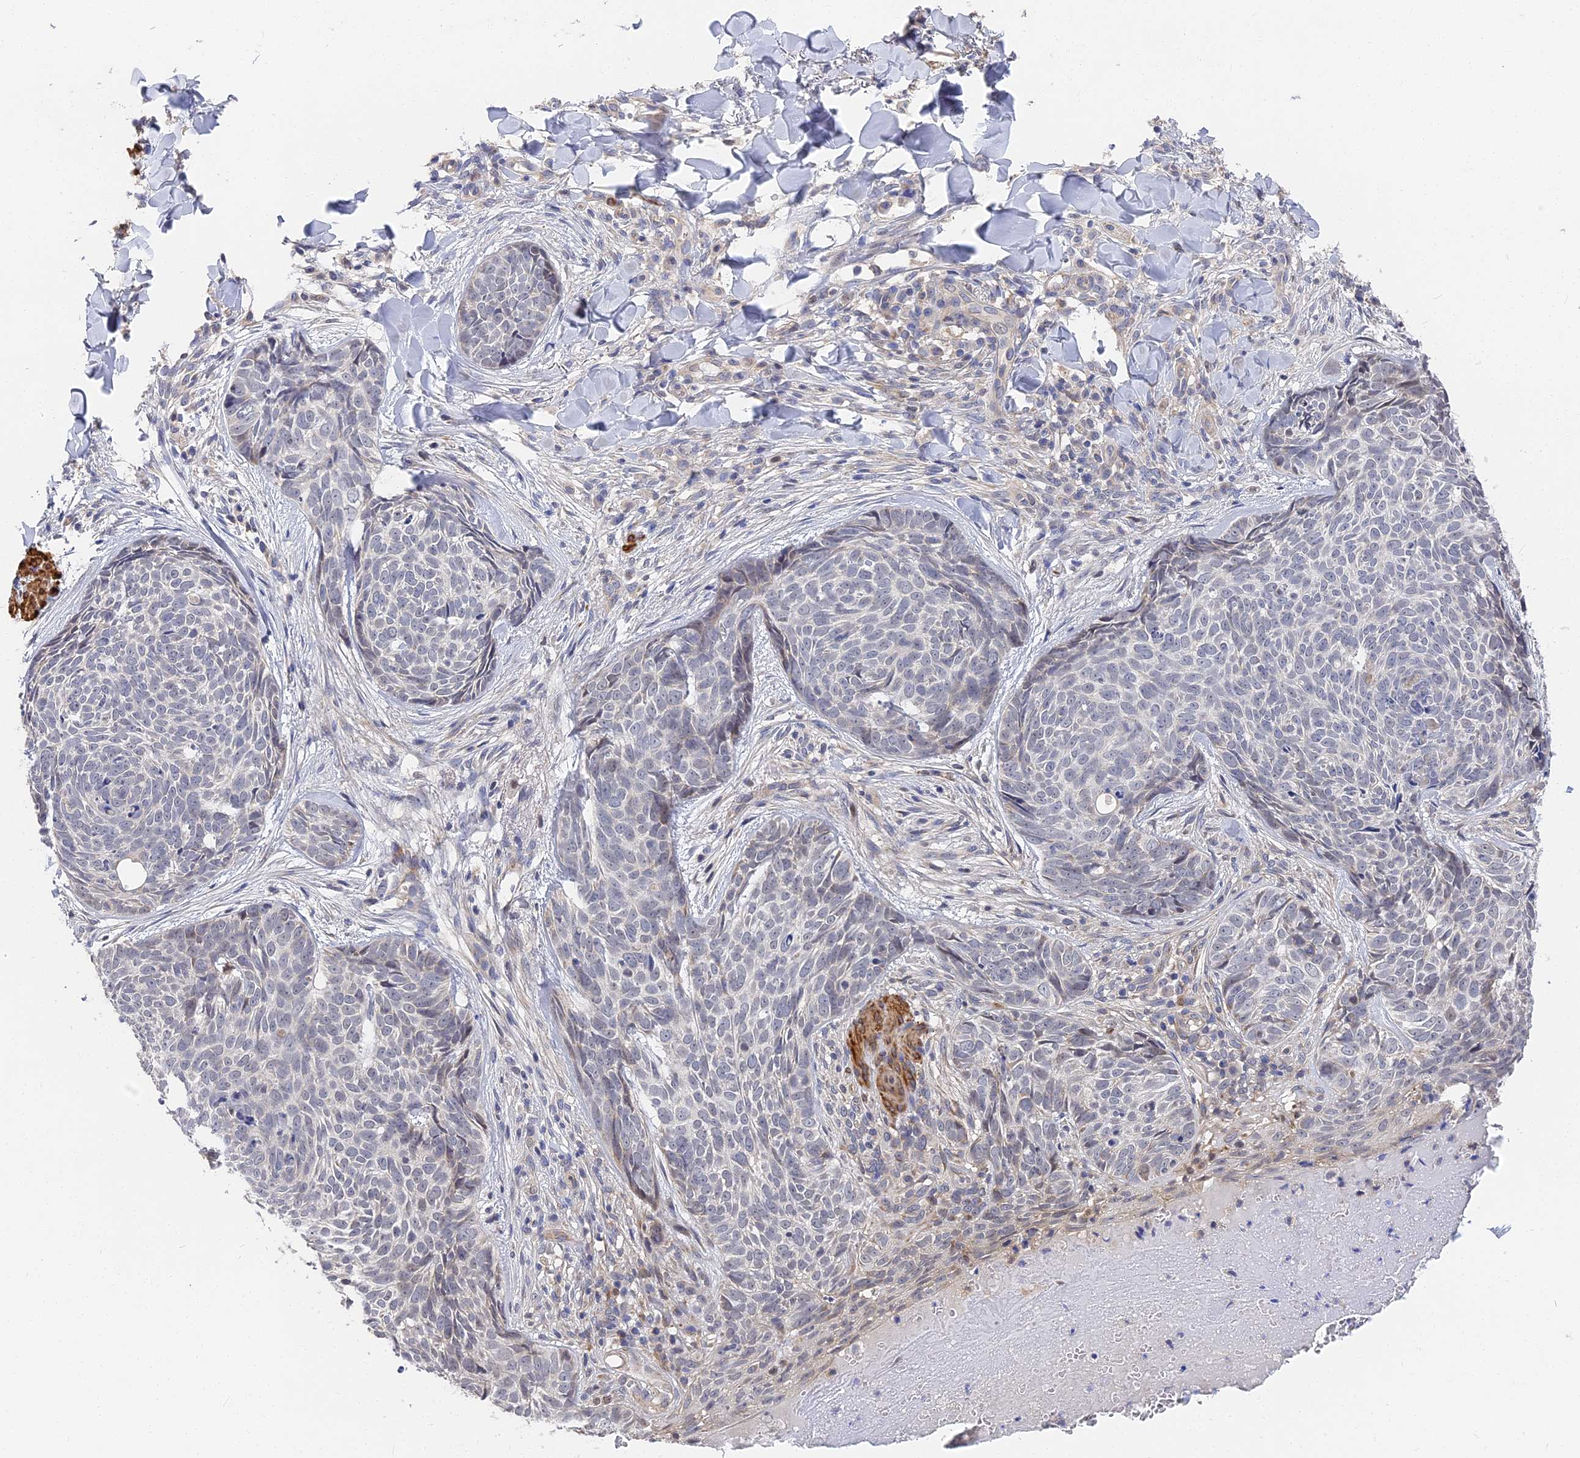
{"staining": {"intensity": "negative", "quantity": "none", "location": "none"}, "tissue": "skin cancer", "cell_type": "Tumor cells", "image_type": "cancer", "snomed": [{"axis": "morphology", "description": "Basal cell carcinoma"}, {"axis": "topography", "description": "Skin"}], "caption": "DAB immunohistochemical staining of human skin cancer displays no significant expression in tumor cells.", "gene": "CCDC113", "patient": {"sex": "female", "age": 61}}